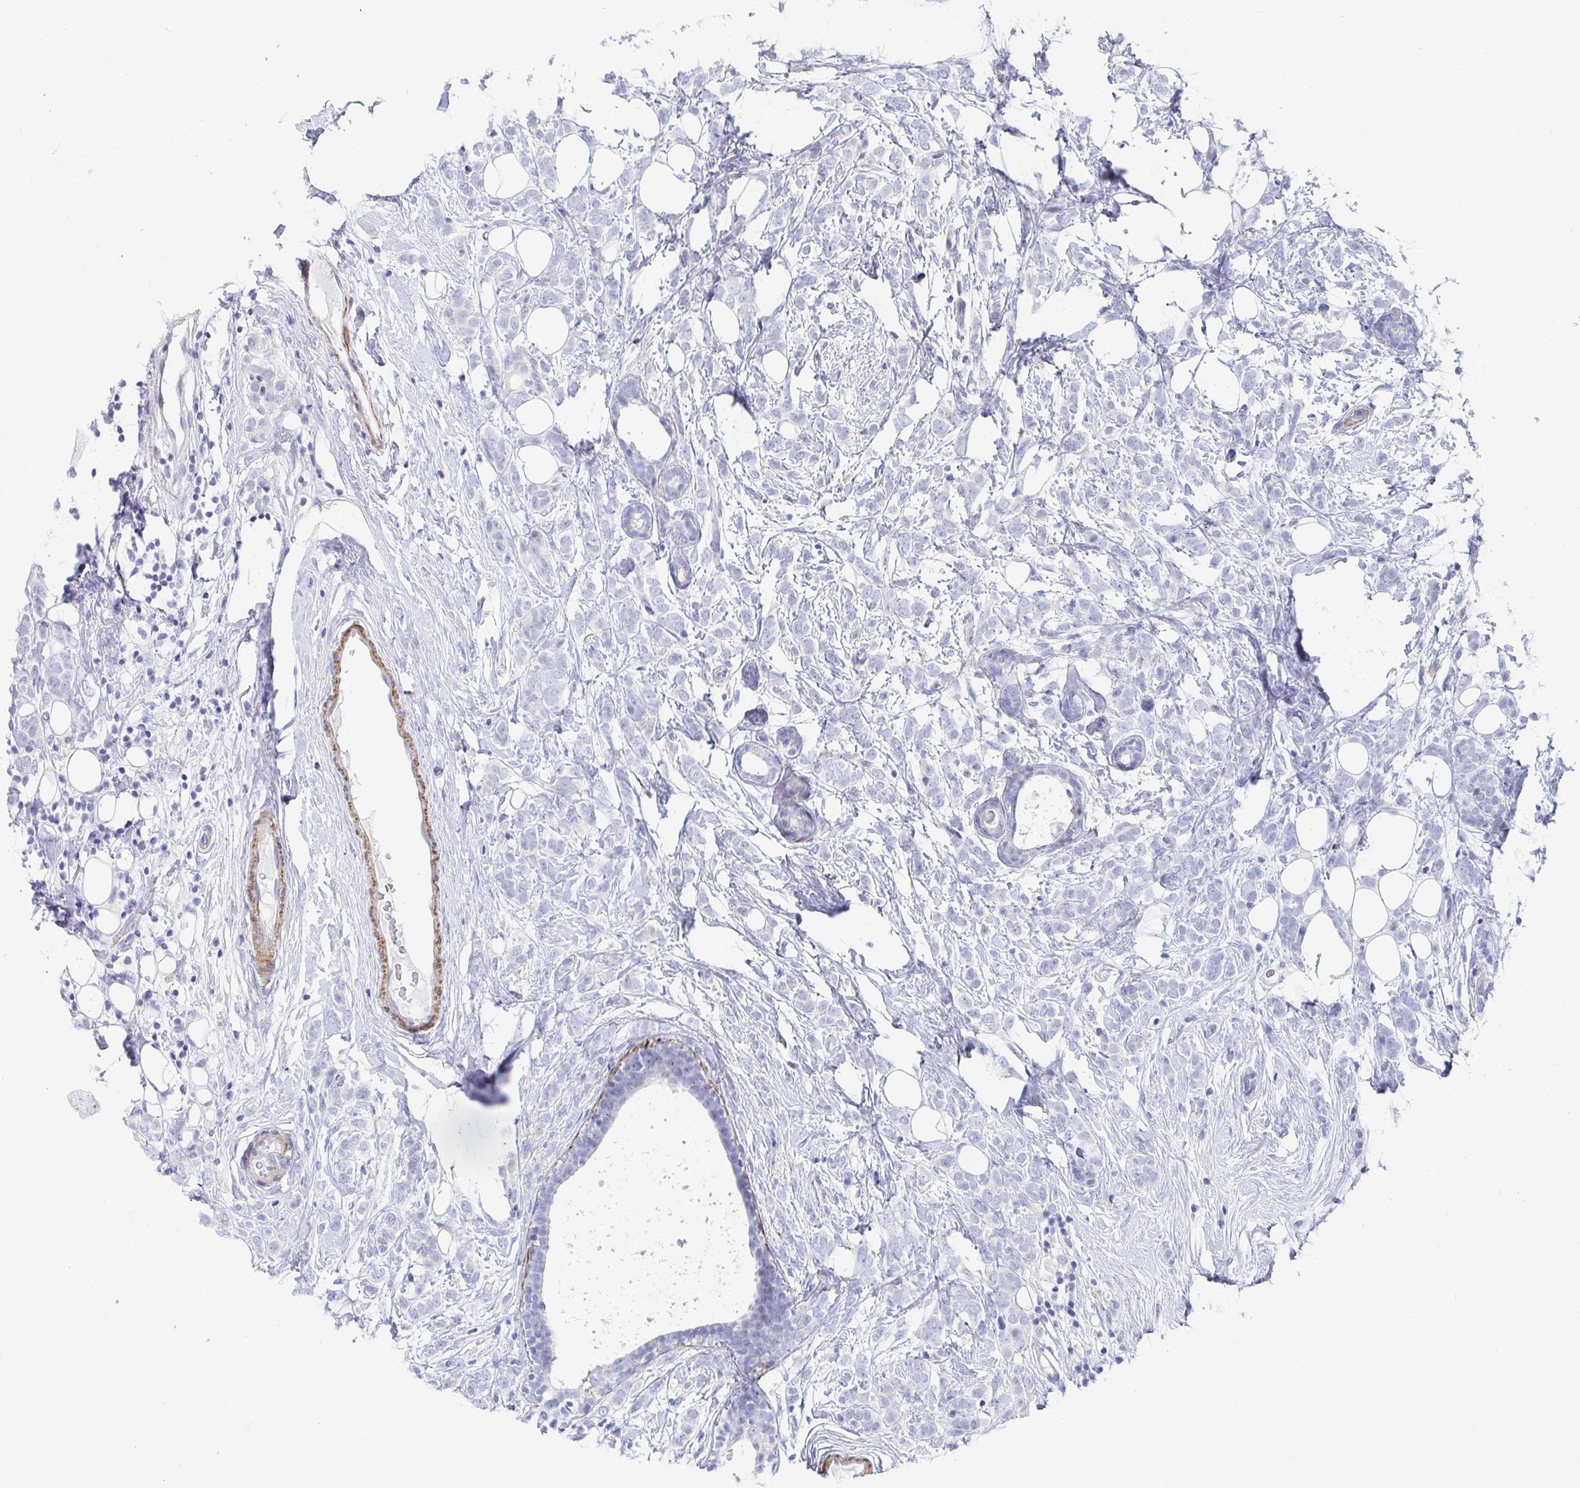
{"staining": {"intensity": "negative", "quantity": "none", "location": "none"}, "tissue": "breast cancer", "cell_type": "Tumor cells", "image_type": "cancer", "snomed": [{"axis": "morphology", "description": "Lobular carcinoma"}, {"axis": "topography", "description": "Breast"}], "caption": "Immunohistochemistry of breast cancer (lobular carcinoma) displays no staining in tumor cells. (Brightfield microscopy of DAB IHC at high magnification).", "gene": "ZFP82", "patient": {"sex": "female", "age": 49}}